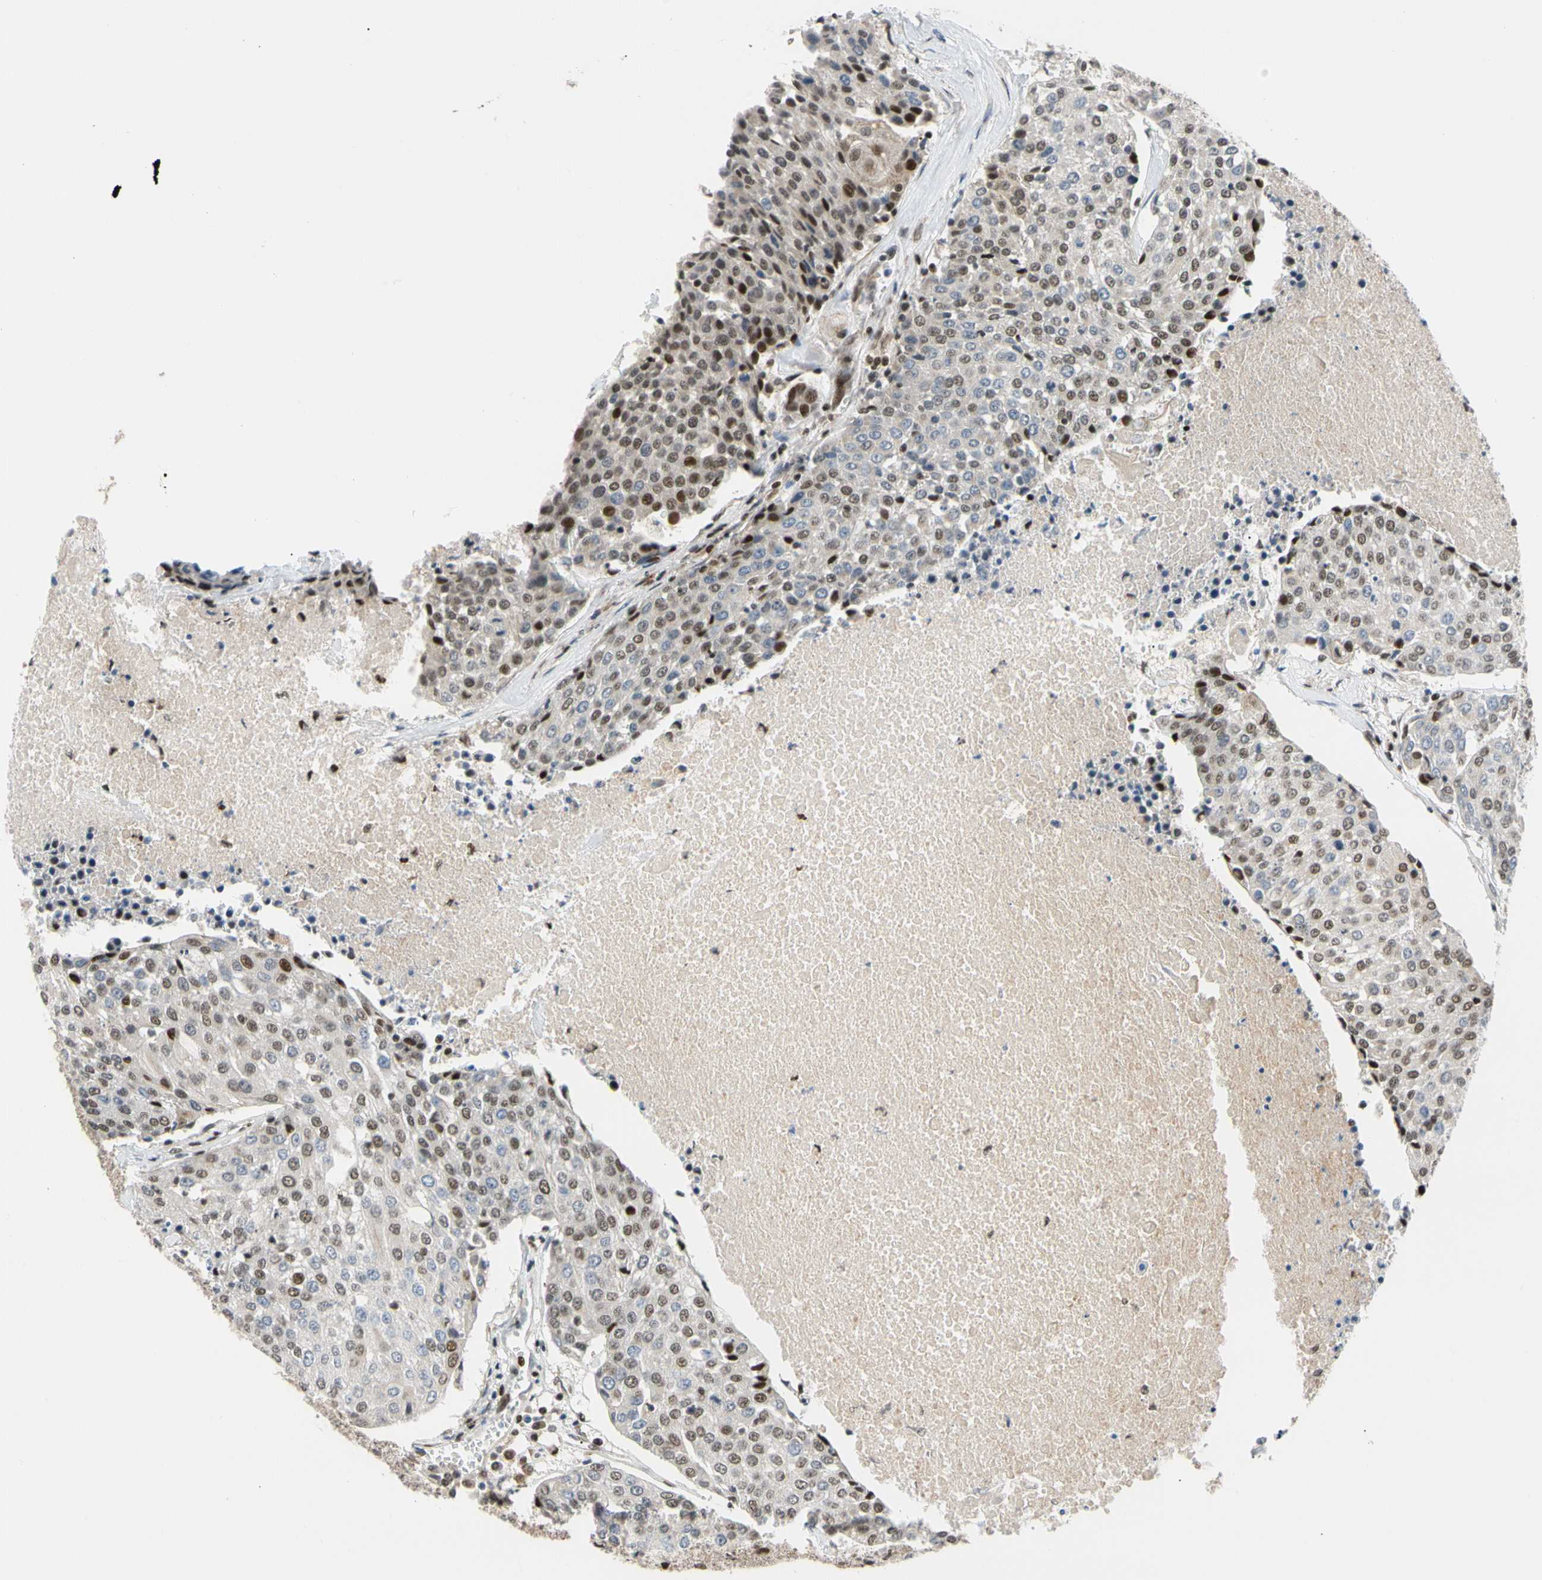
{"staining": {"intensity": "moderate", "quantity": "25%-75%", "location": "nuclear"}, "tissue": "urothelial cancer", "cell_type": "Tumor cells", "image_type": "cancer", "snomed": [{"axis": "morphology", "description": "Urothelial carcinoma, High grade"}, {"axis": "topography", "description": "Urinary bladder"}], "caption": "Immunohistochemical staining of high-grade urothelial carcinoma shows medium levels of moderate nuclear positivity in about 25%-75% of tumor cells.", "gene": "E2F1", "patient": {"sex": "female", "age": 85}}